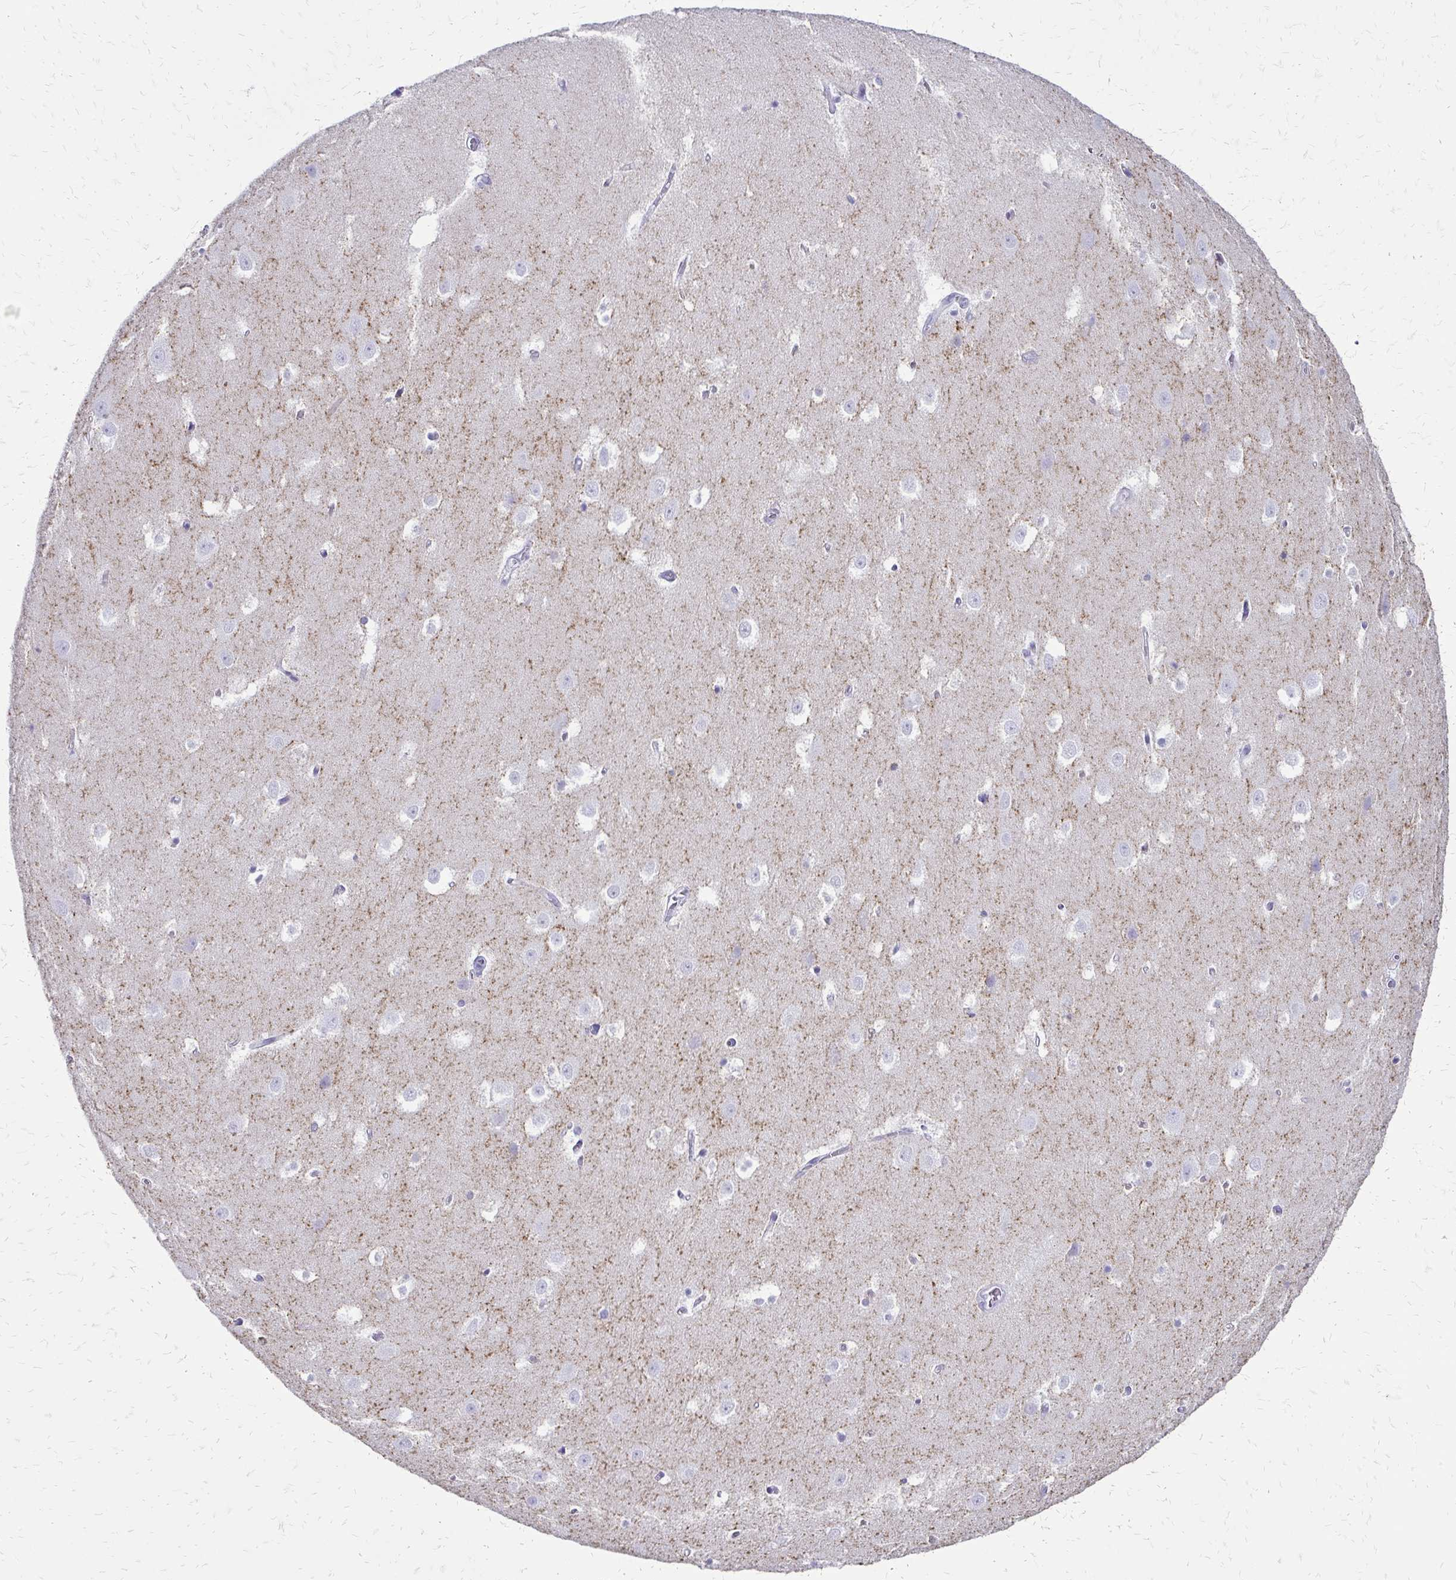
{"staining": {"intensity": "negative", "quantity": "none", "location": "none"}, "tissue": "hippocampus", "cell_type": "Glial cells", "image_type": "normal", "snomed": [{"axis": "morphology", "description": "Normal tissue, NOS"}, {"axis": "topography", "description": "Hippocampus"}], "caption": "Micrograph shows no significant protein positivity in glial cells of normal hippocampus.", "gene": "SLC32A1", "patient": {"sex": "female", "age": 52}}